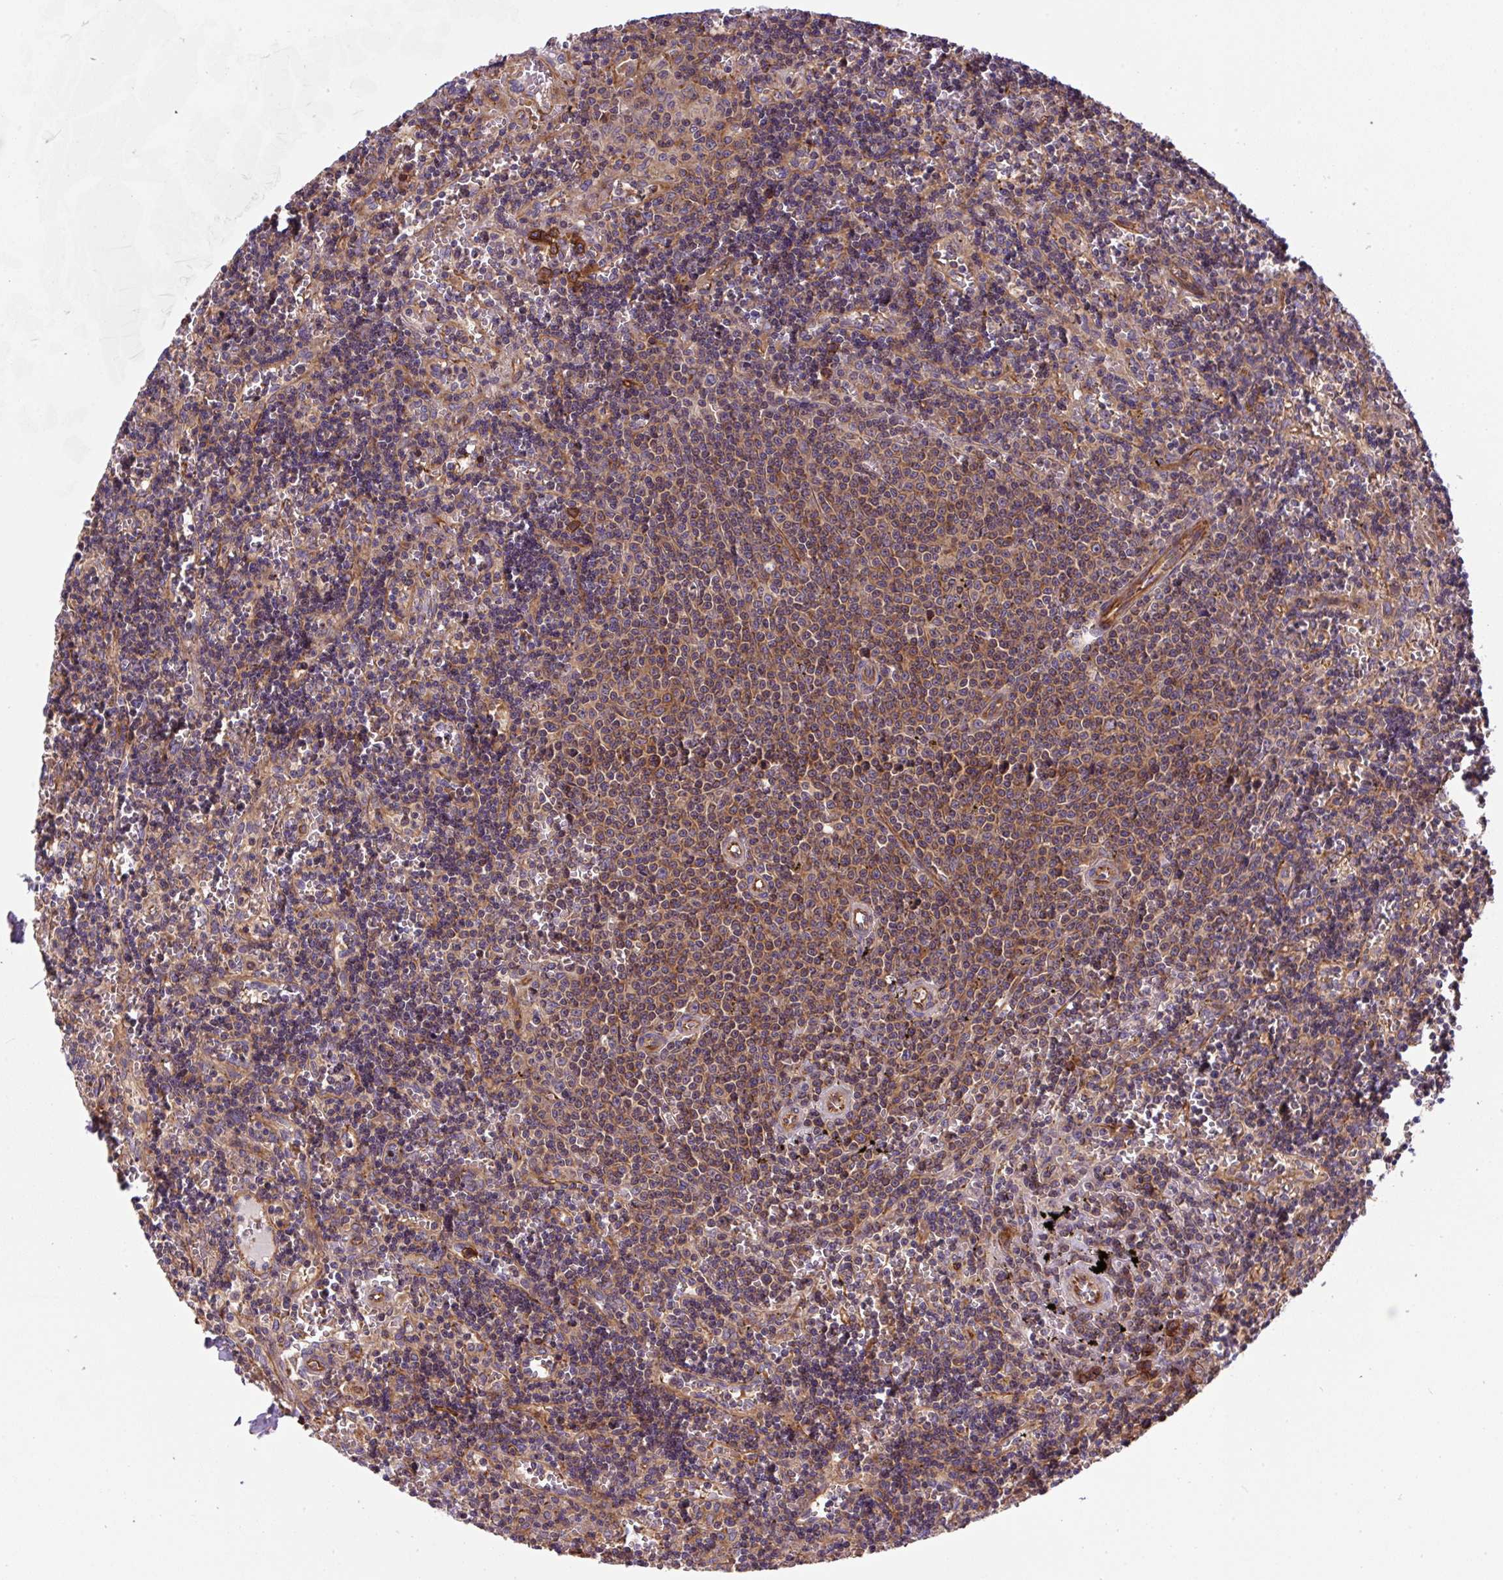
{"staining": {"intensity": "moderate", "quantity": "25%-75%", "location": "cytoplasmic/membranous"}, "tissue": "lymphoma", "cell_type": "Tumor cells", "image_type": "cancer", "snomed": [{"axis": "morphology", "description": "Malignant lymphoma, non-Hodgkin's type, Low grade"}, {"axis": "topography", "description": "Spleen"}], "caption": "Immunohistochemistry histopathology image of human lymphoma stained for a protein (brown), which shows medium levels of moderate cytoplasmic/membranous staining in about 25%-75% of tumor cells.", "gene": "APOBEC3D", "patient": {"sex": "male", "age": 60}}